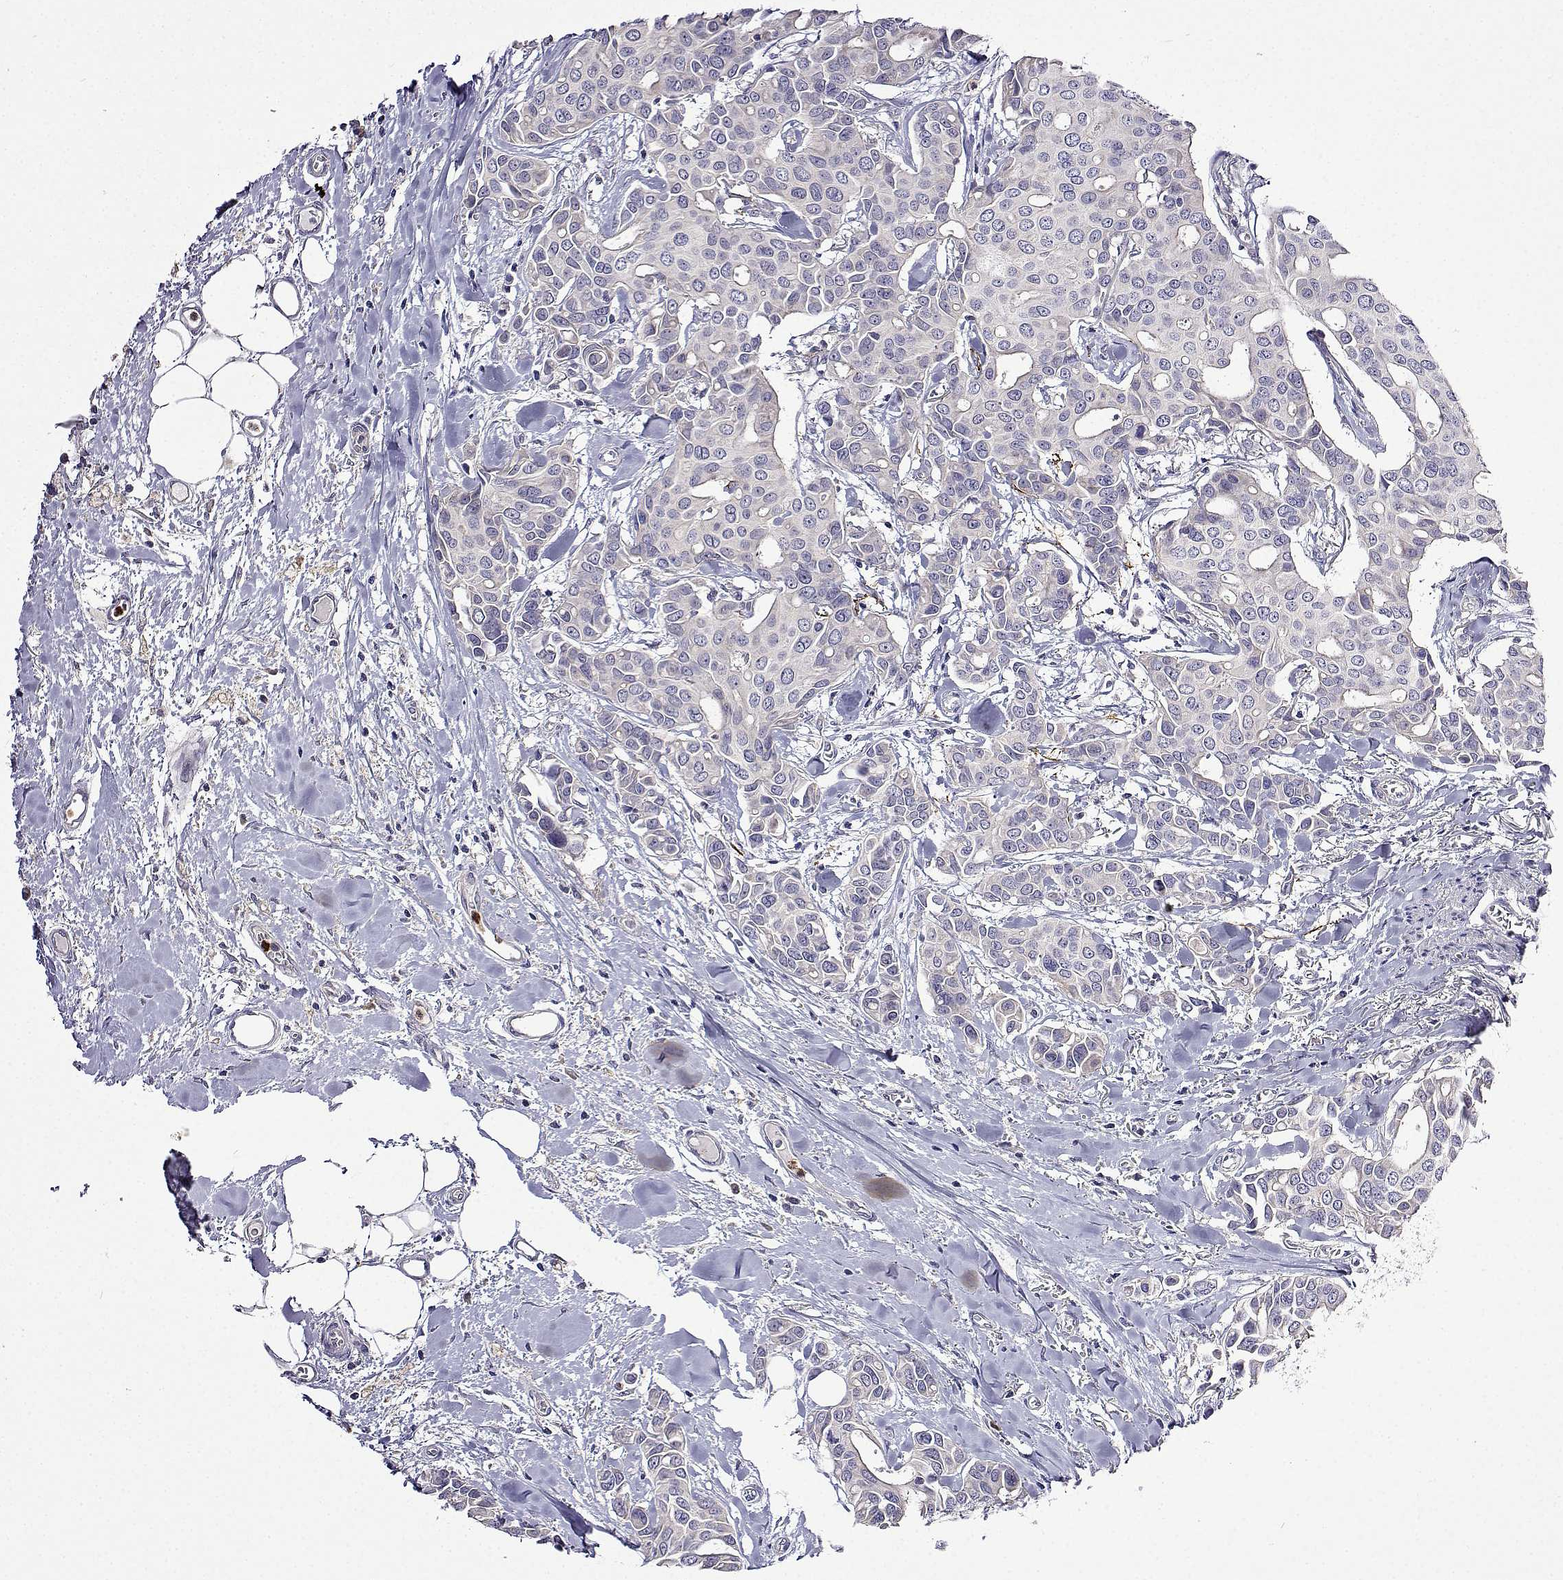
{"staining": {"intensity": "negative", "quantity": "none", "location": "none"}, "tissue": "breast cancer", "cell_type": "Tumor cells", "image_type": "cancer", "snomed": [{"axis": "morphology", "description": "Duct carcinoma"}, {"axis": "topography", "description": "Breast"}], "caption": "Human breast cancer stained for a protein using IHC shows no staining in tumor cells.", "gene": "SULT2A1", "patient": {"sex": "female", "age": 54}}